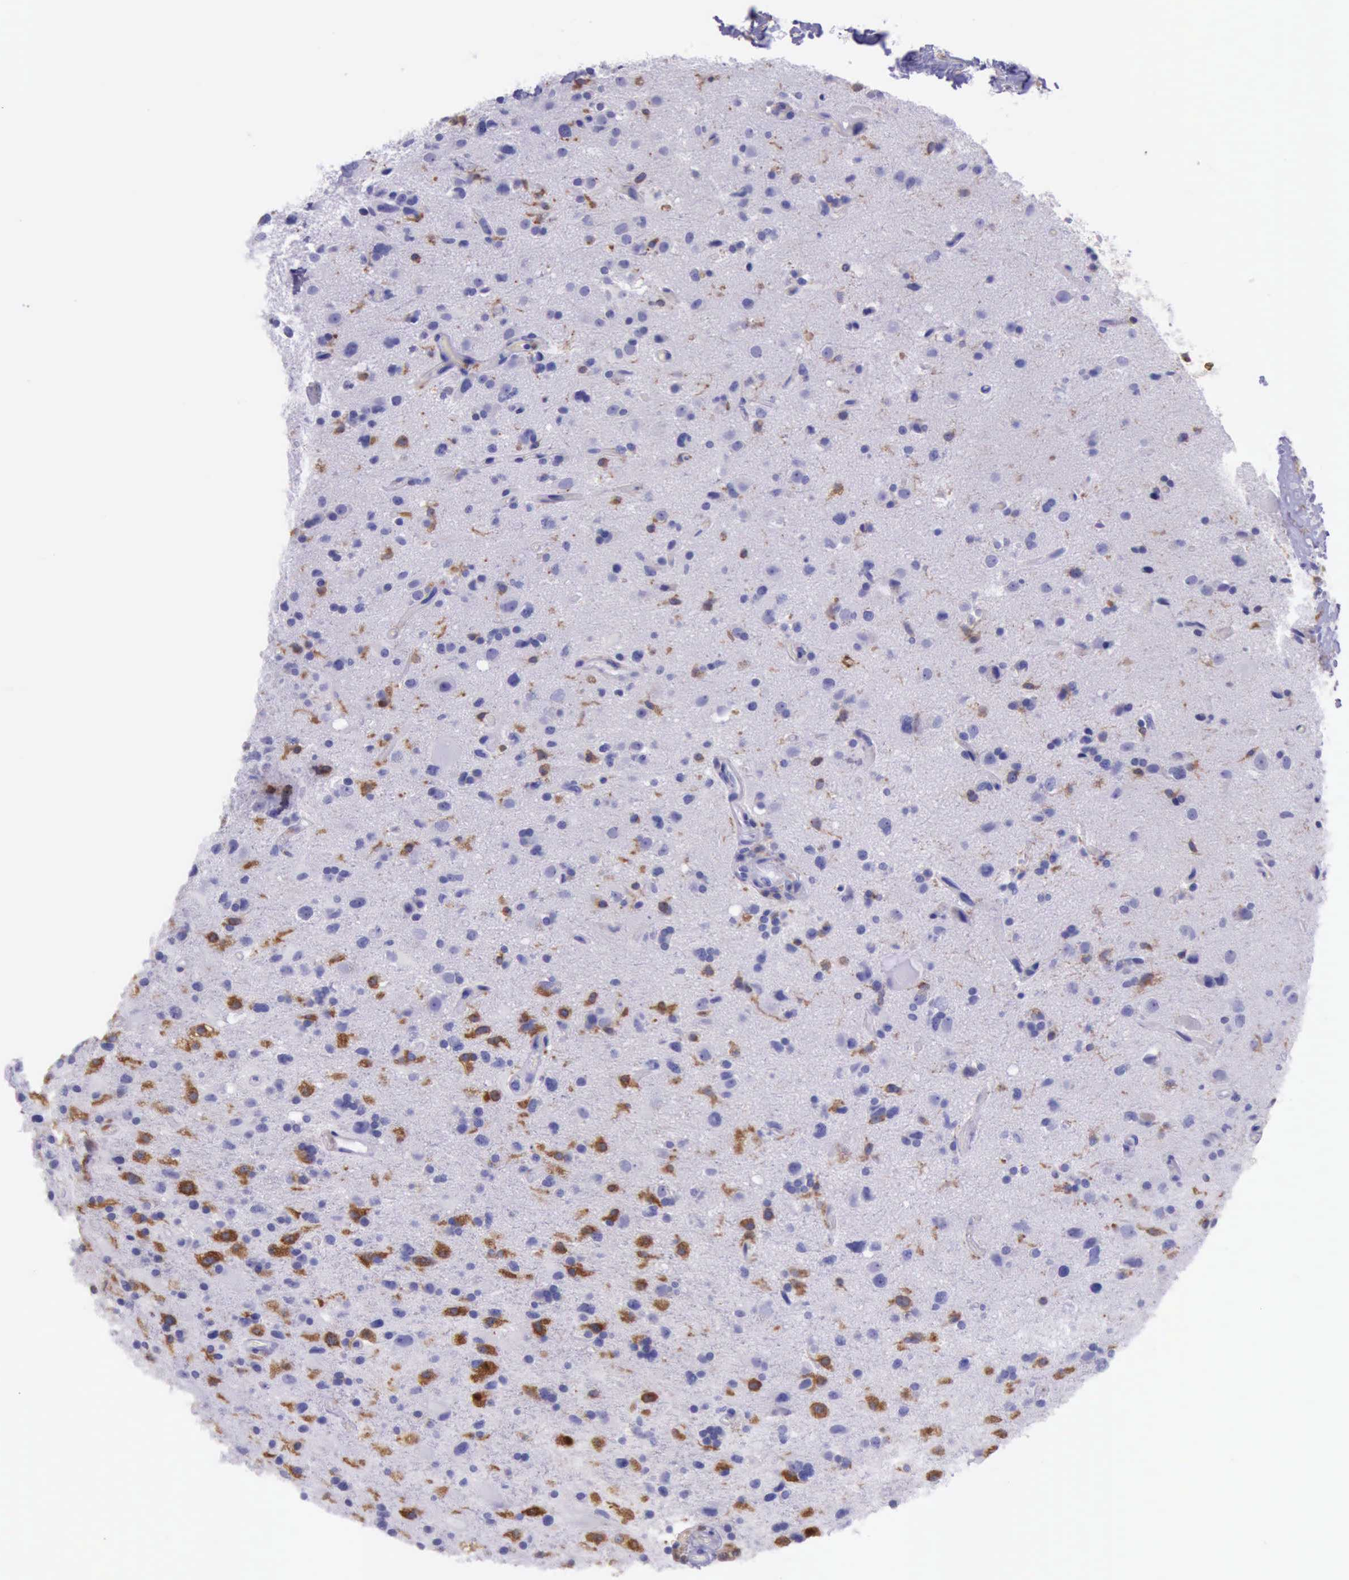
{"staining": {"intensity": "moderate", "quantity": "<25%", "location": "cytoplasmic/membranous"}, "tissue": "glioma", "cell_type": "Tumor cells", "image_type": "cancer", "snomed": [{"axis": "morphology", "description": "Glioma, malignant, High grade"}, {"axis": "topography", "description": "Brain"}], "caption": "Protein staining displays moderate cytoplasmic/membranous expression in about <25% of tumor cells in glioma. (Brightfield microscopy of DAB IHC at high magnification).", "gene": "BTK", "patient": {"sex": "male", "age": 48}}